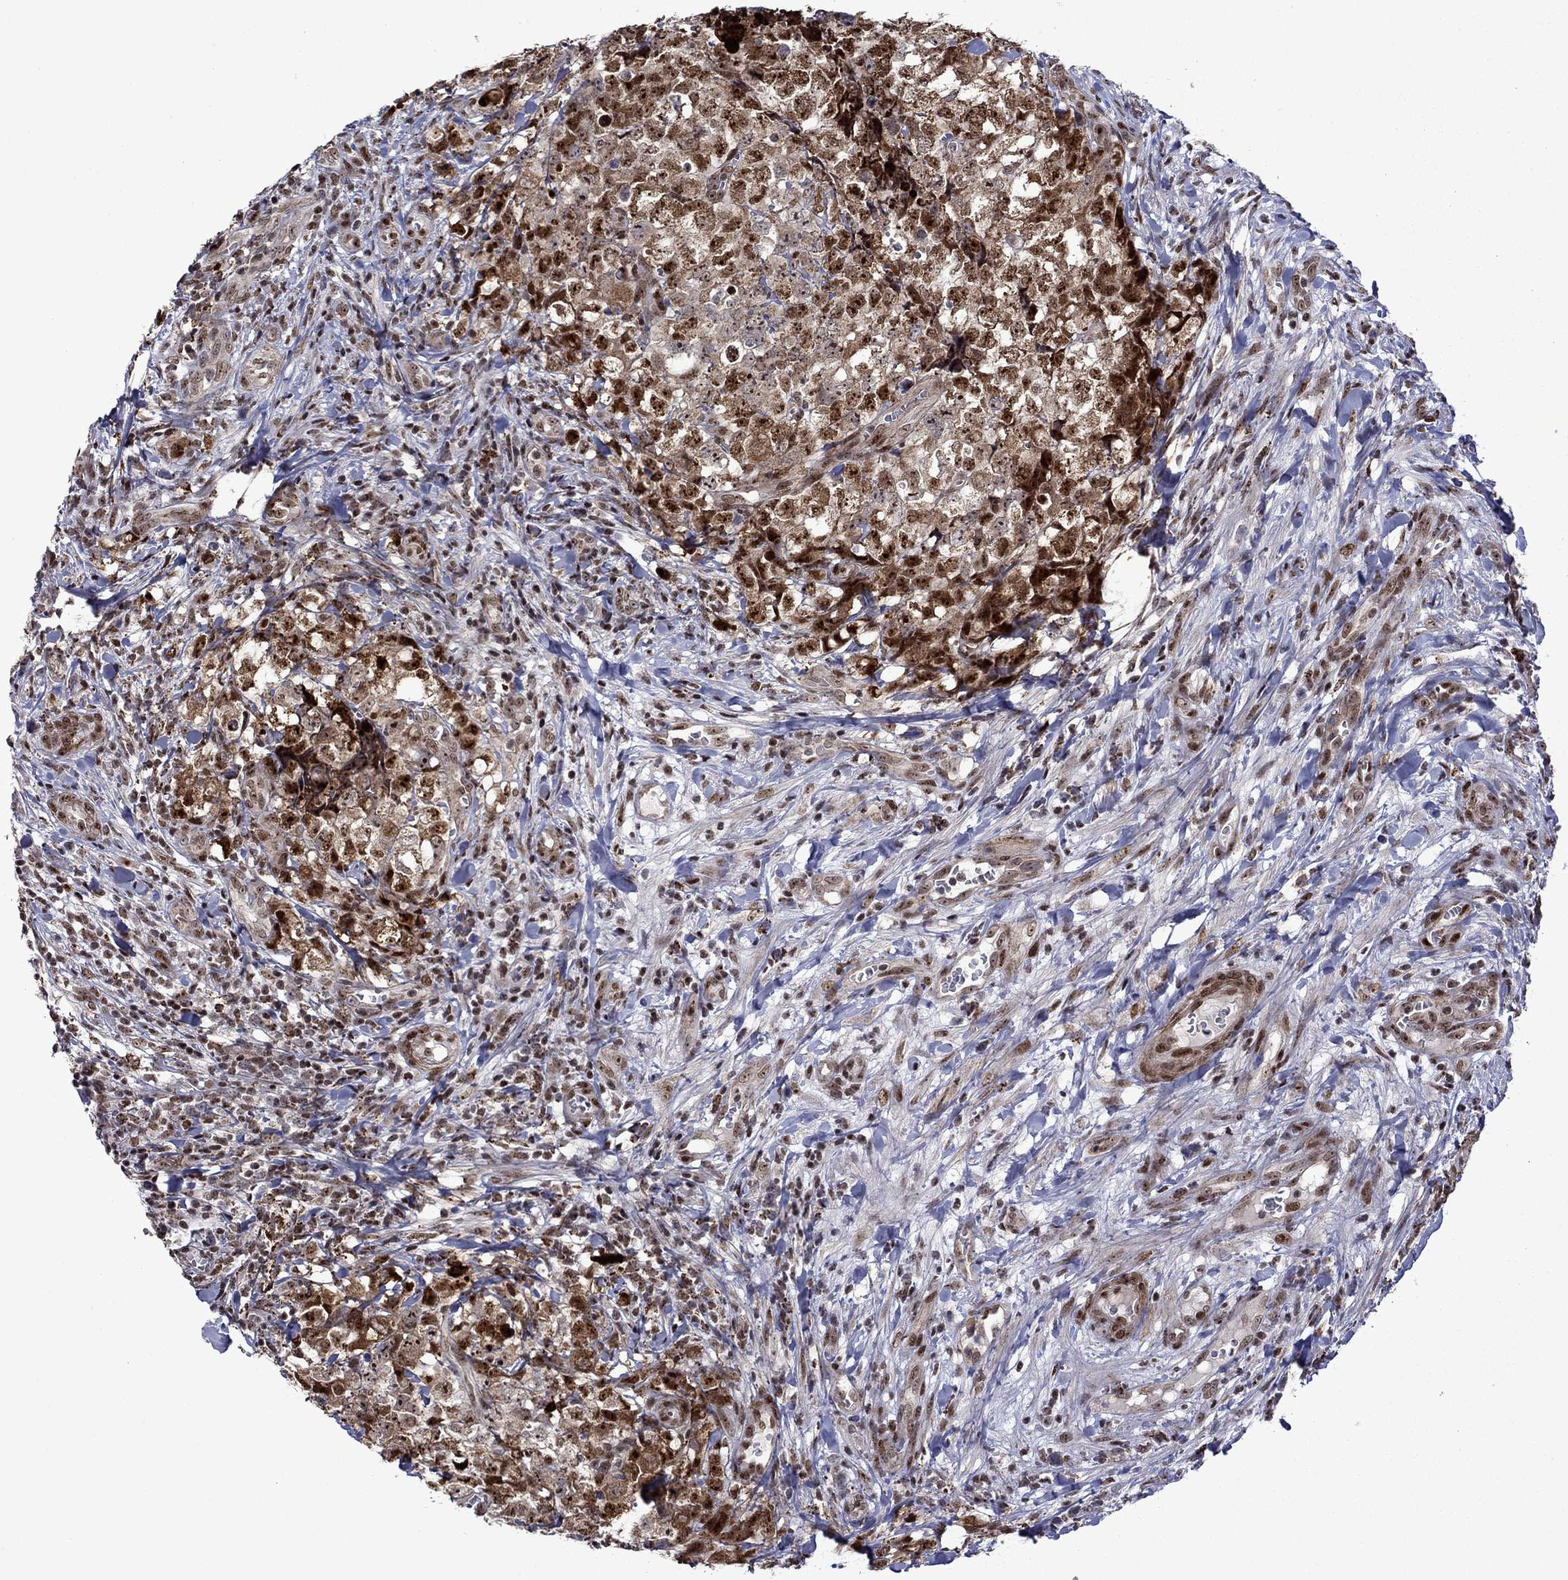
{"staining": {"intensity": "strong", "quantity": "25%-75%", "location": "cytoplasmic/membranous"}, "tissue": "testis cancer", "cell_type": "Tumor cells", "image_type": "cancer", "snomed": [{"axis": "morphology", "description": "Carcinoma, Embryonal, NOS"}, {"axis": "topography", "description": "Testis"}], "caption": "Immunohistochemical staining of human testis embryonal carcinoma demonstrates high levels of strong cytoplasmic/membranous protein expression in approximately 25%-75% of tumor cells.", "gene": "SURF2", "patient": {"sex": "male", "age": 23}}